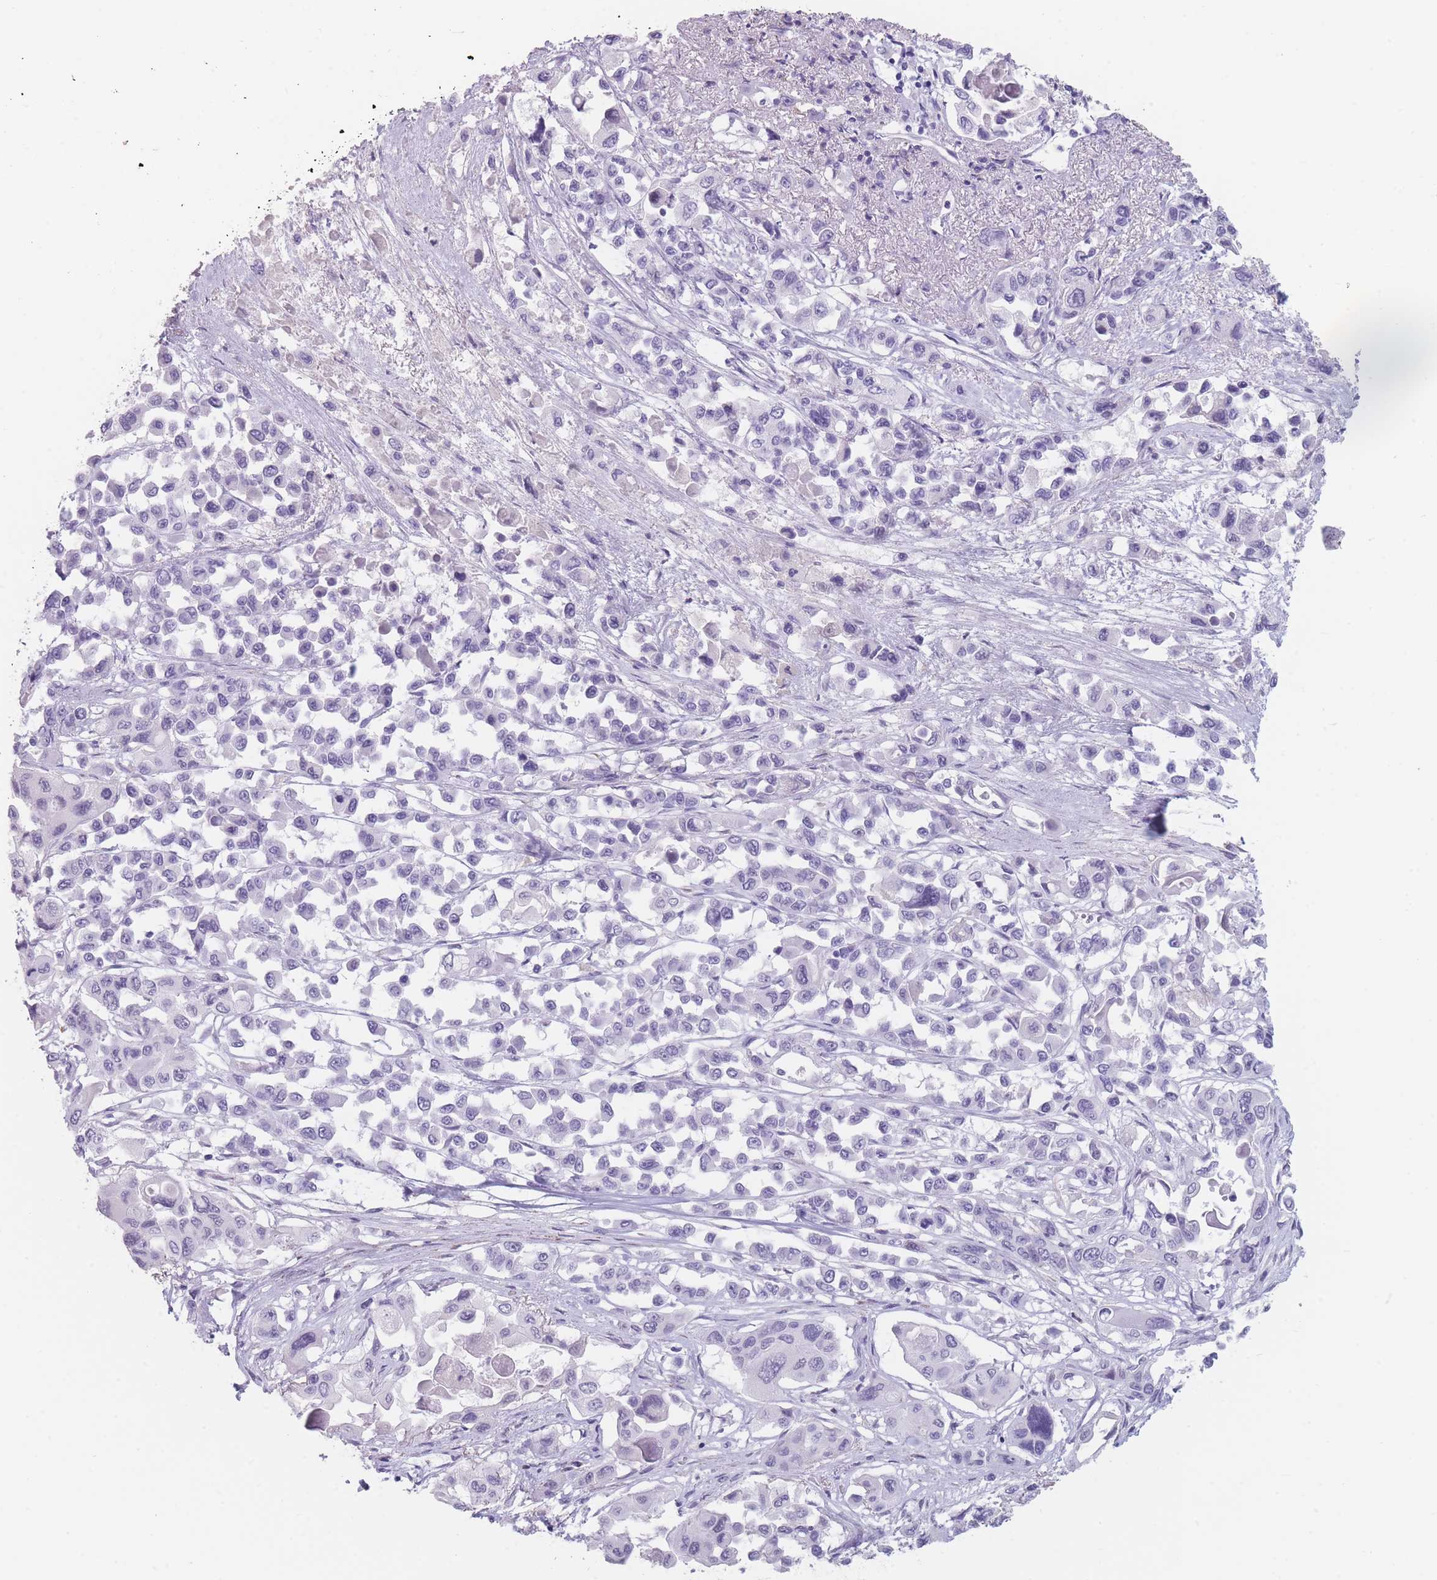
{"staining": {"intensity": "negative", "quantity": "none", "location": "none"}, "tissue": "pancreatic cancer", "cell_type": "Tumor cells", "image_type": "cancer", "snomed": [{"axis": "morphology", "description": "Adenocarcinoma, NOS"}, {"axis": "topography", "description": "Pancreas"}], "caption": "Photomicrograph shows no protein staining in tumor cells of pancreatic adenocarcinoma tissue.", "gene": "GPR12", "patient": {"sex": "male", "age": 92}}